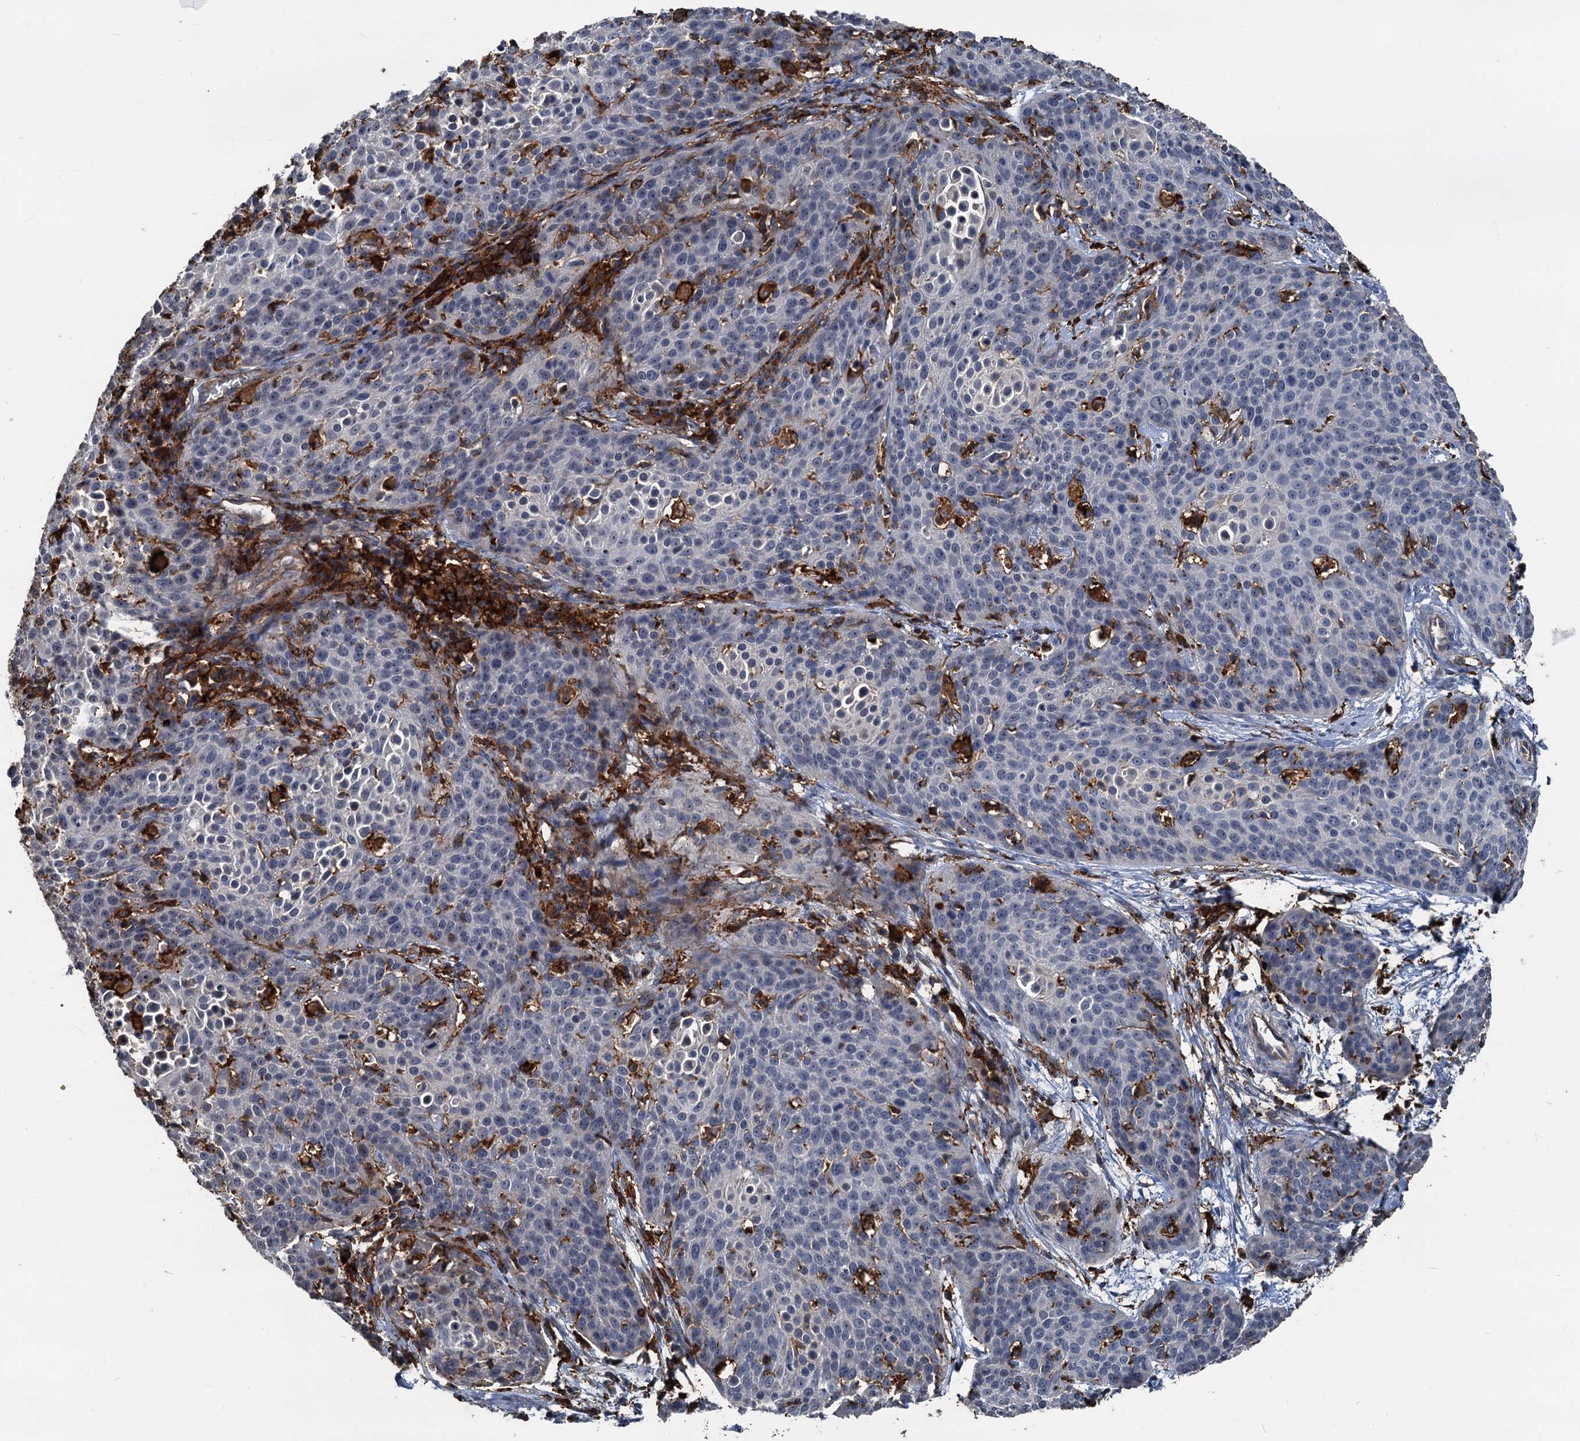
{"staining": {"intensity": "negative", "quantity": "none", "location": "none"}, "tissue": "cervical cancer", "cell_type": "Tumor cells", "image_type": "cancer", "snomed": [{"axis": "morphology", "description": "Squamous cell carcinoma, NOS"}, {"axis": "topography", "description": "Cervix"}], "caption": "Immunohistochemistry (IHC) micrograph of cervical cancer stained for a protein (brown), which exhibits no expression in tumor cells.", "gene": "PLEKHO2", "patient": {"sex": "female", "age": 38}}